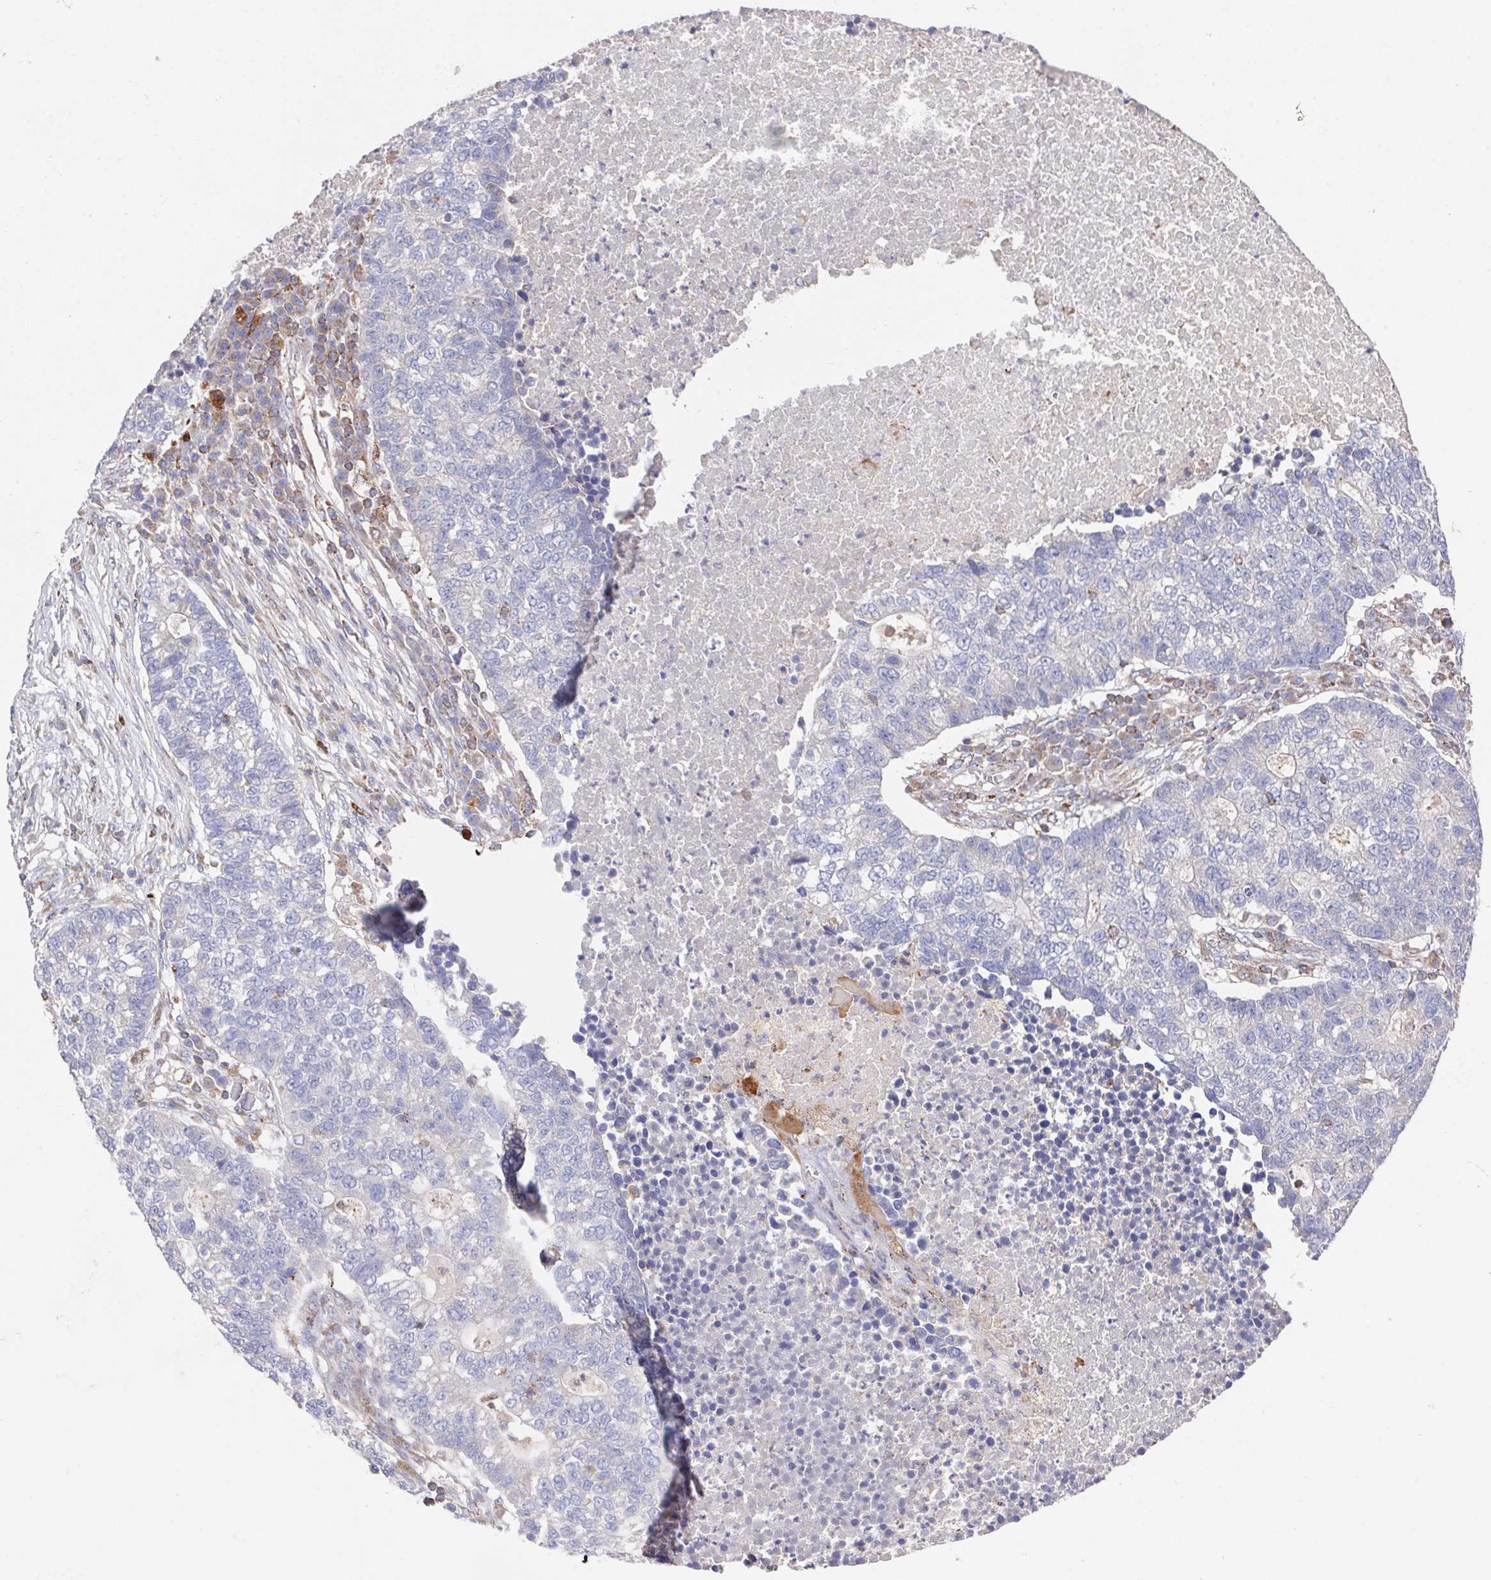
{"staining": {"intensity": "negative", "quantity": "none", "location": "none"}, "tissue": "lung cancer", "cell_type": "Tumor cells", "image_type": "cancer", "snomed": [{"axis": "morphology", "description": "Adenocarcinoma, NOS"}, {"axis": "topography", "description": "Lung"}], "caption": "The micrograph demonstrates no staining of tumor cells in lung cancer (adenocarcinoma).", "gene": "FAM241A", "patient": {"sex": "male", "age": 57}}